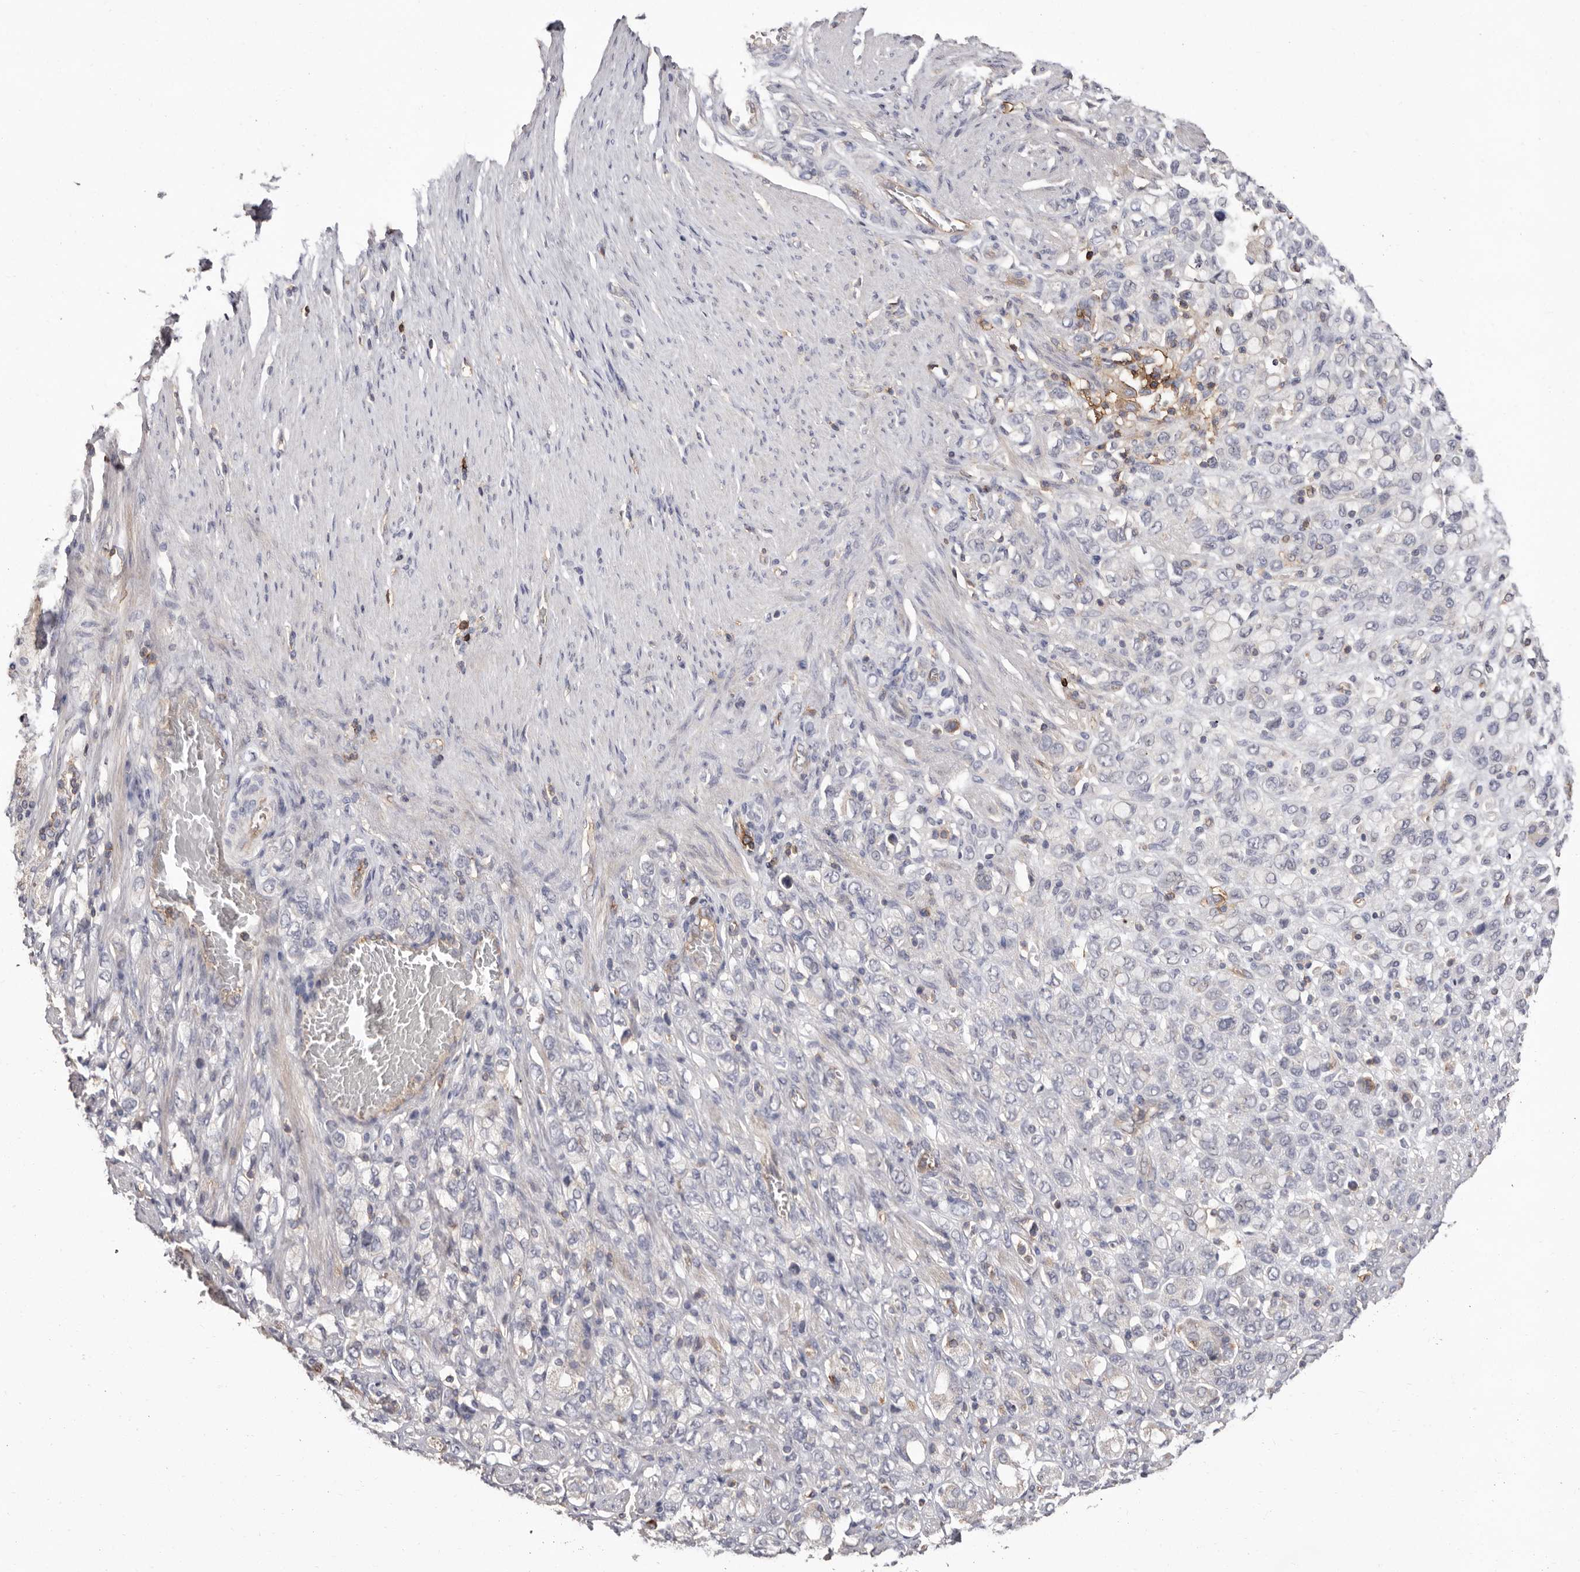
{"staining": {"intensity": "negative", "quantity": "none", "location": "none"}, "tissue": "stomach cancer", "cell_type": "Tumor cells", "image_type": "cancer", "snomed": [{"axis": "morphology", "description": "Adenocarcinoma, NOS"}, {"axis": "topography", "description": "Stomach"}], "caption": "High magnification brightfield microscopy of stomach cancer stained with DAB (brown) and counterstained with hematoxylin (blue): tumor cells show no significant positivity.", "gene": "MMACHC", "patient": {"sex": "female", "age": 65}}